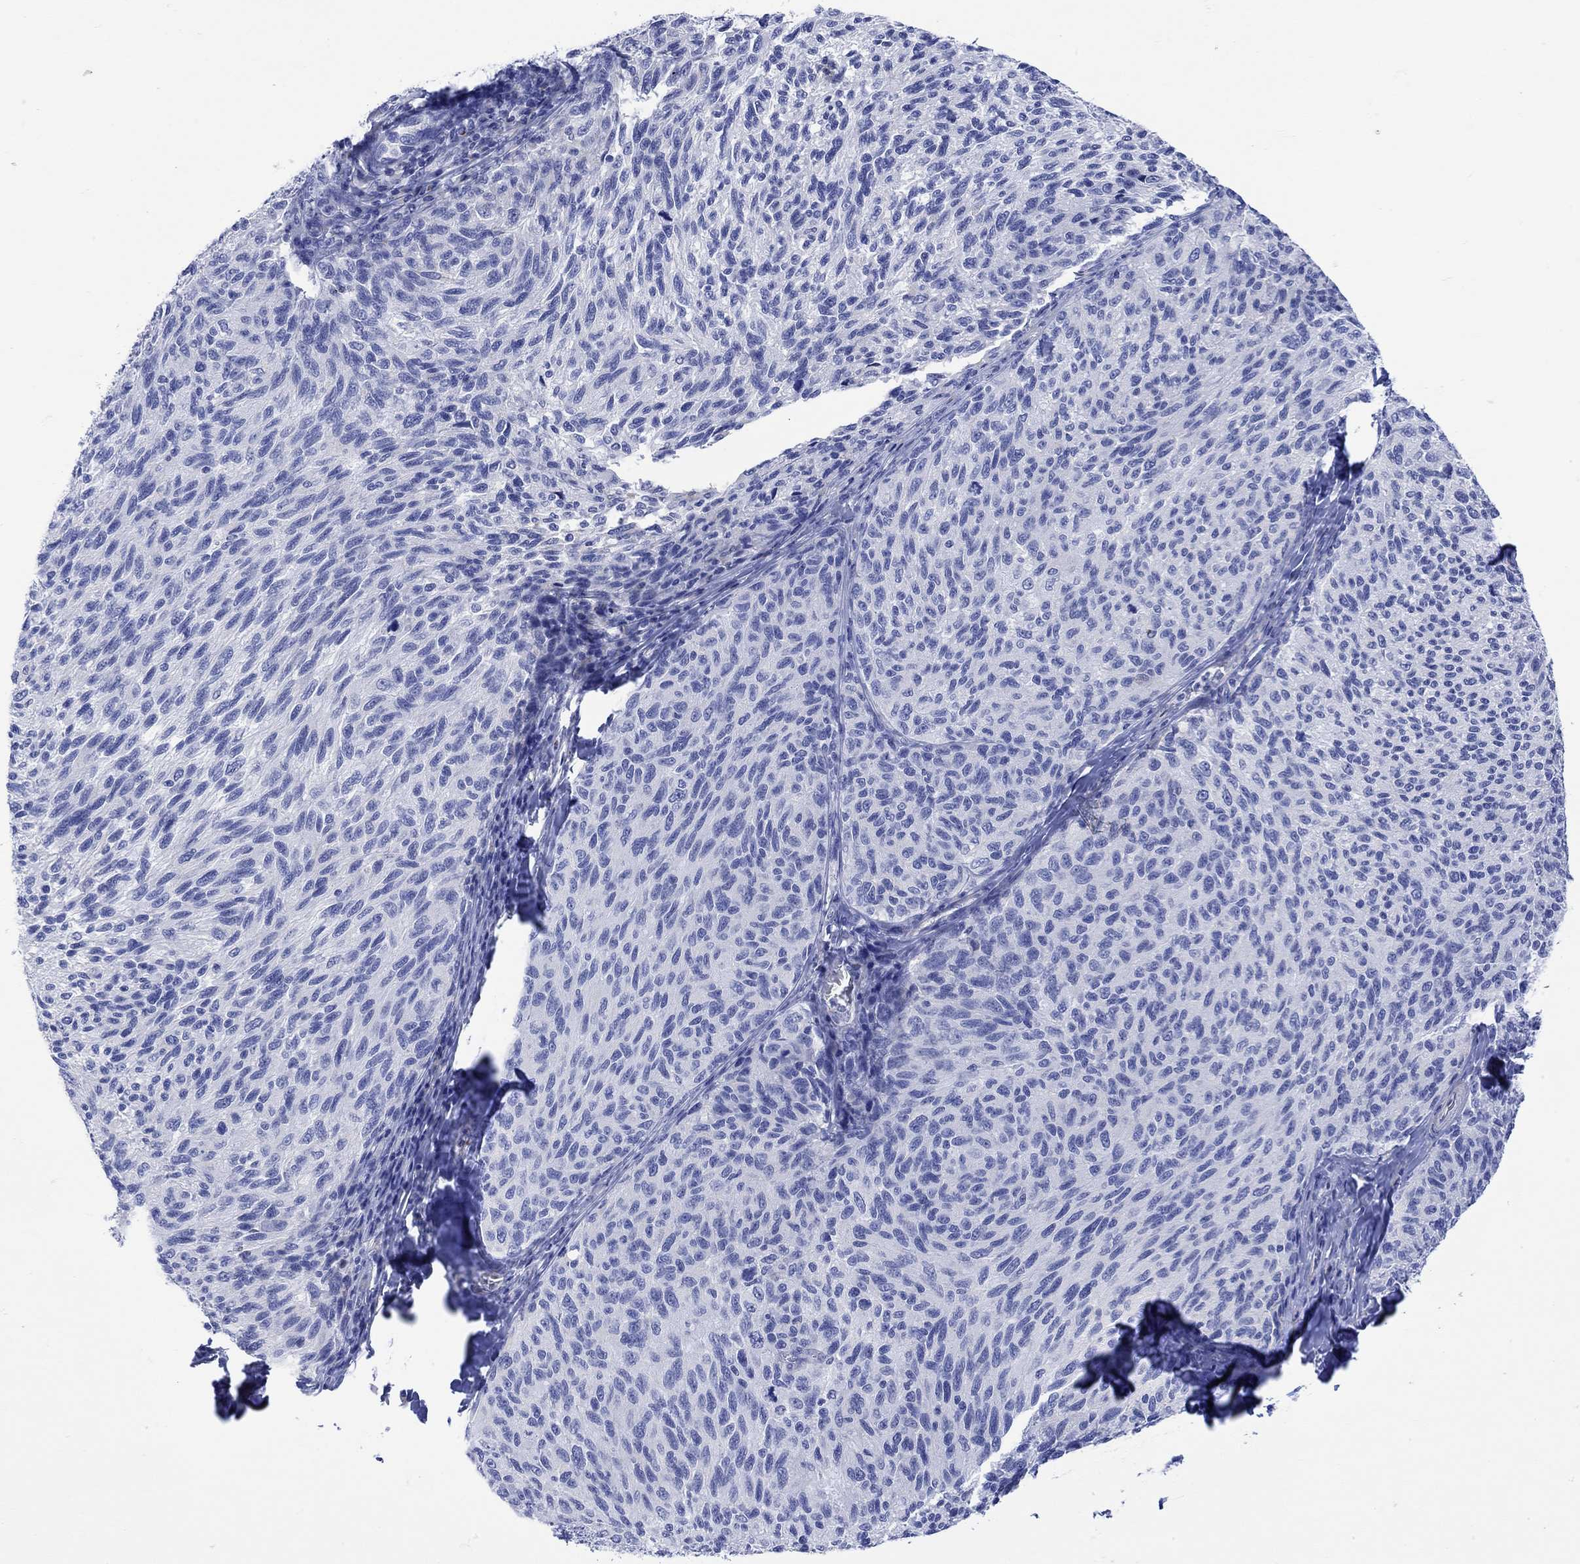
{"staining": {"intensity": "negative", "quantity": "none", "location": "none"}, "tissue": "melanoma", "cell_type": "Tumor cells", "image_type": "cancer", "snomed": [{"axis": "morphology", "description": "Malignant melanoma, NOS"}, {"axis": "topography", "description": "Skin"}], "caption": "Melanoma was stained to show a protein in brown. There is no significant staining in tumor cells.", "gene": "ANKMY1", "patient": {"sex": "female", "age": 73}}